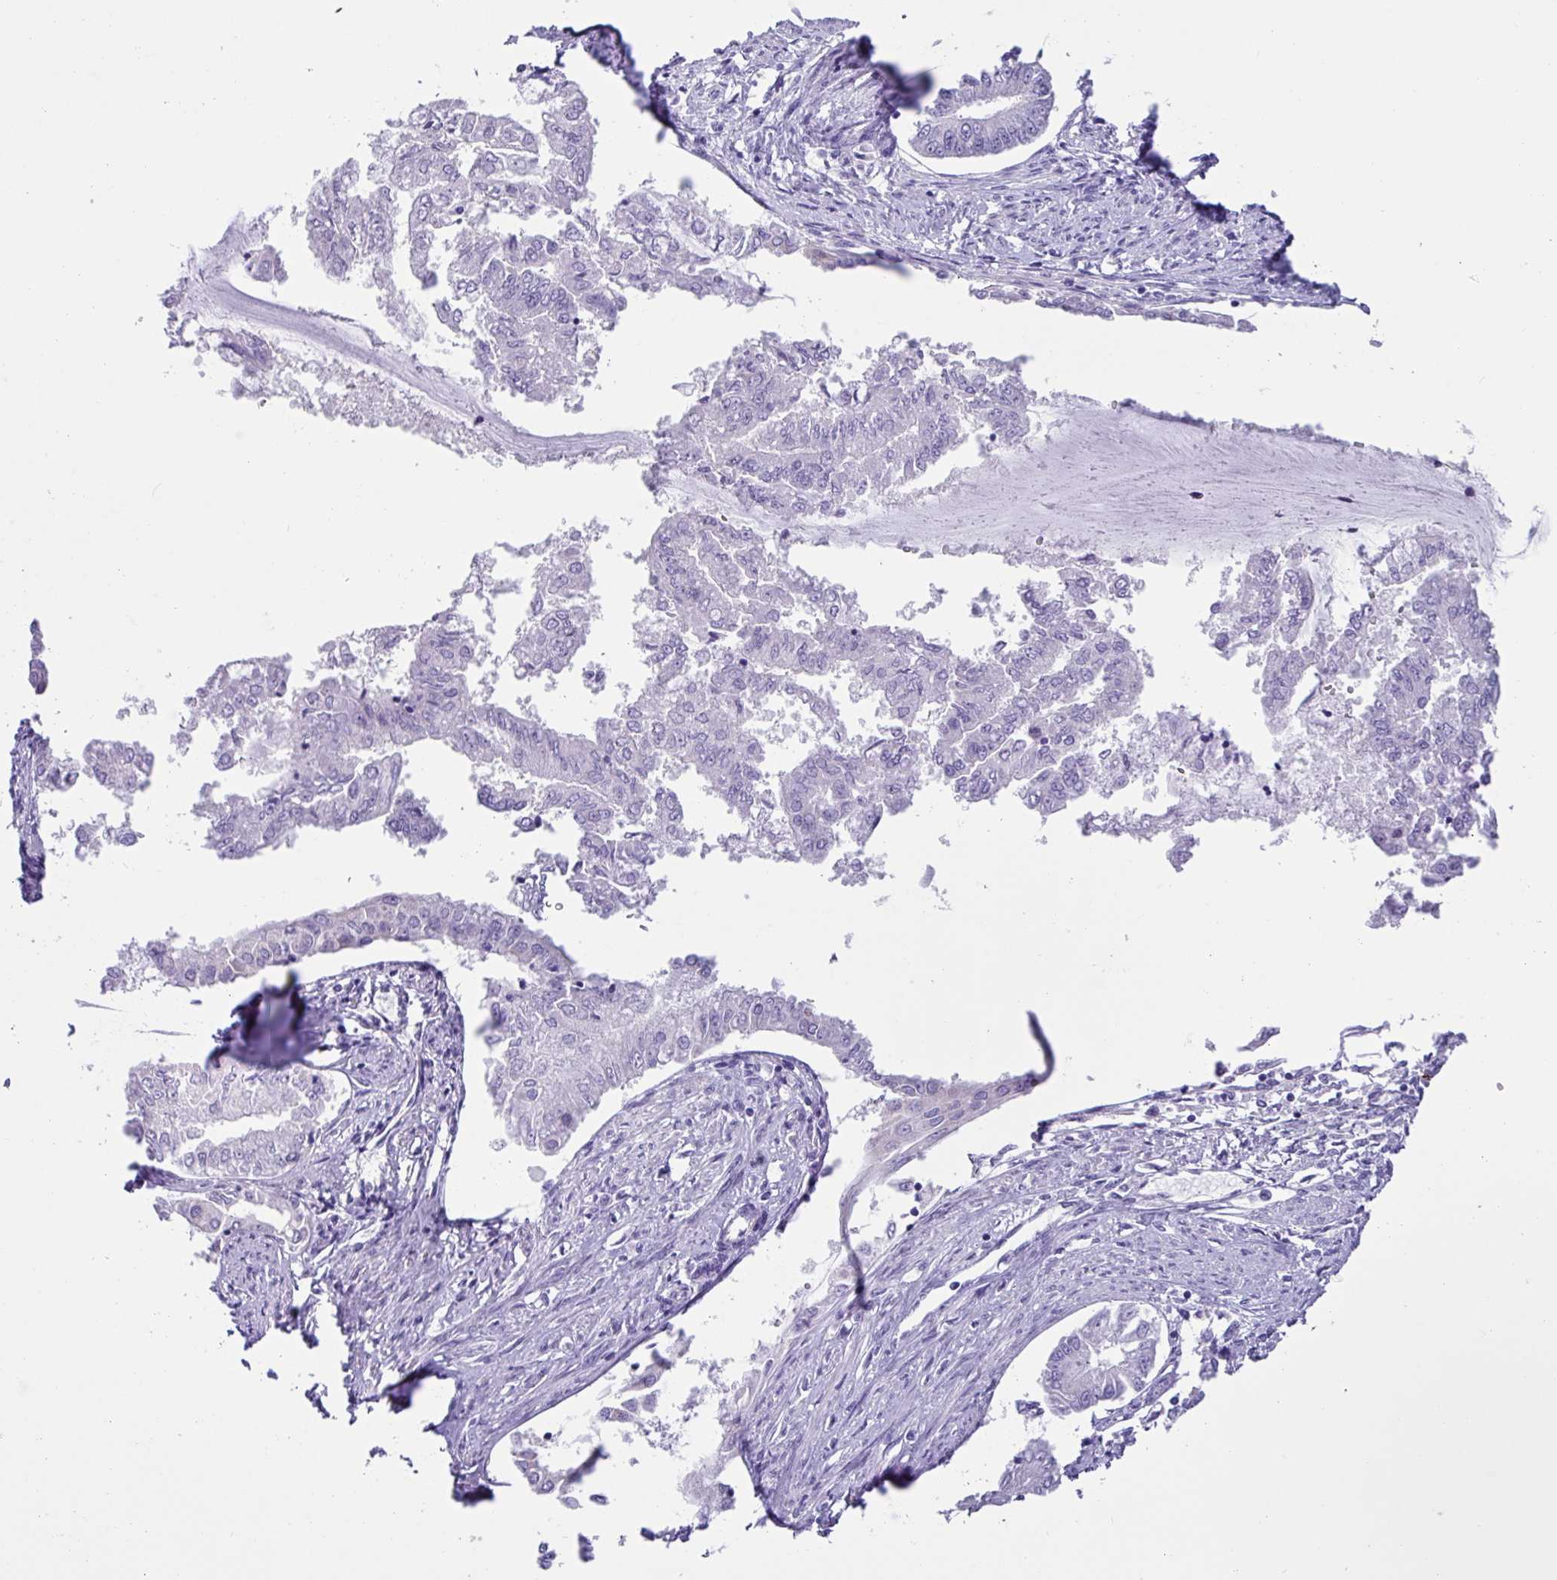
{"staining": {"intensity": "negative", "quantity": "none", "location": "none"}, "tissue": "endometrial cancer", "cell_type": "Tumor cells", "image_type": "cancer", "snomed": [{"axis": "morphology", "description": "Adenocarcinoma, NOS"}, {"axis": "topography", "description": "Endometrium"}], "caption": "This is an immunohistochemistry photomicrograph of human adenocarcinoma (endometrial). There is no expression in tumor cells.", "gene": "MRM2", "patient": {"sex": "female", "age": 76}}